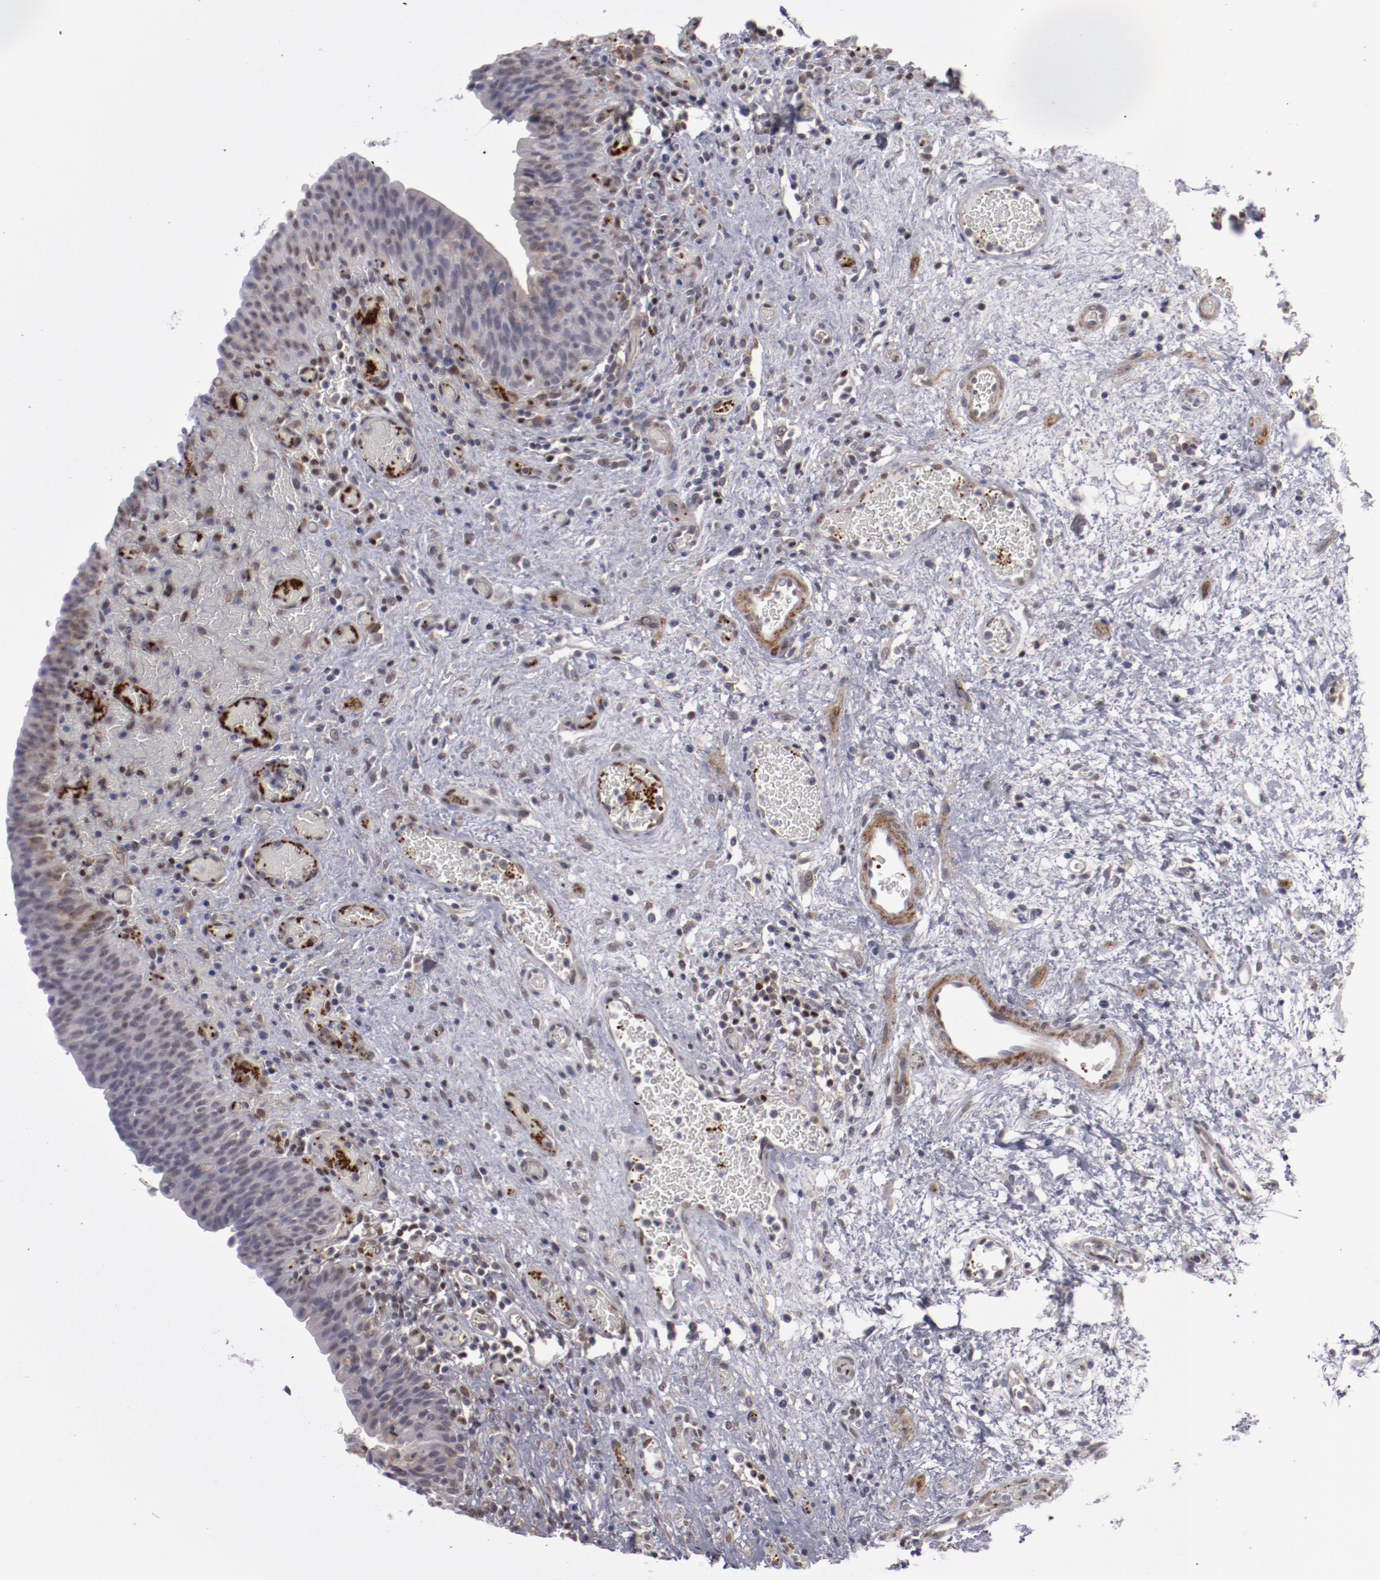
{"staining": {"intensity": "negative", "quantity": "none", "location": "none"}, "tissue": "urinary bladder", "cell_type": "Urothelial cells", "image_type": "normal", "snomed": [{"axis": "morphology", "description": "Normal tissue, NOS"}, {"axis": "morphology", "description": "Urothelial carcinoma, High grade"}, {"axis": "topography", "description": "Urinary bladder"}], "caption": "Immunohistochemical staining of unremarkable human urinary bladder displays no significant expression in urothelial cells.", "gene": "LEF1", "patient": {"sex": "male", "age": 51}}